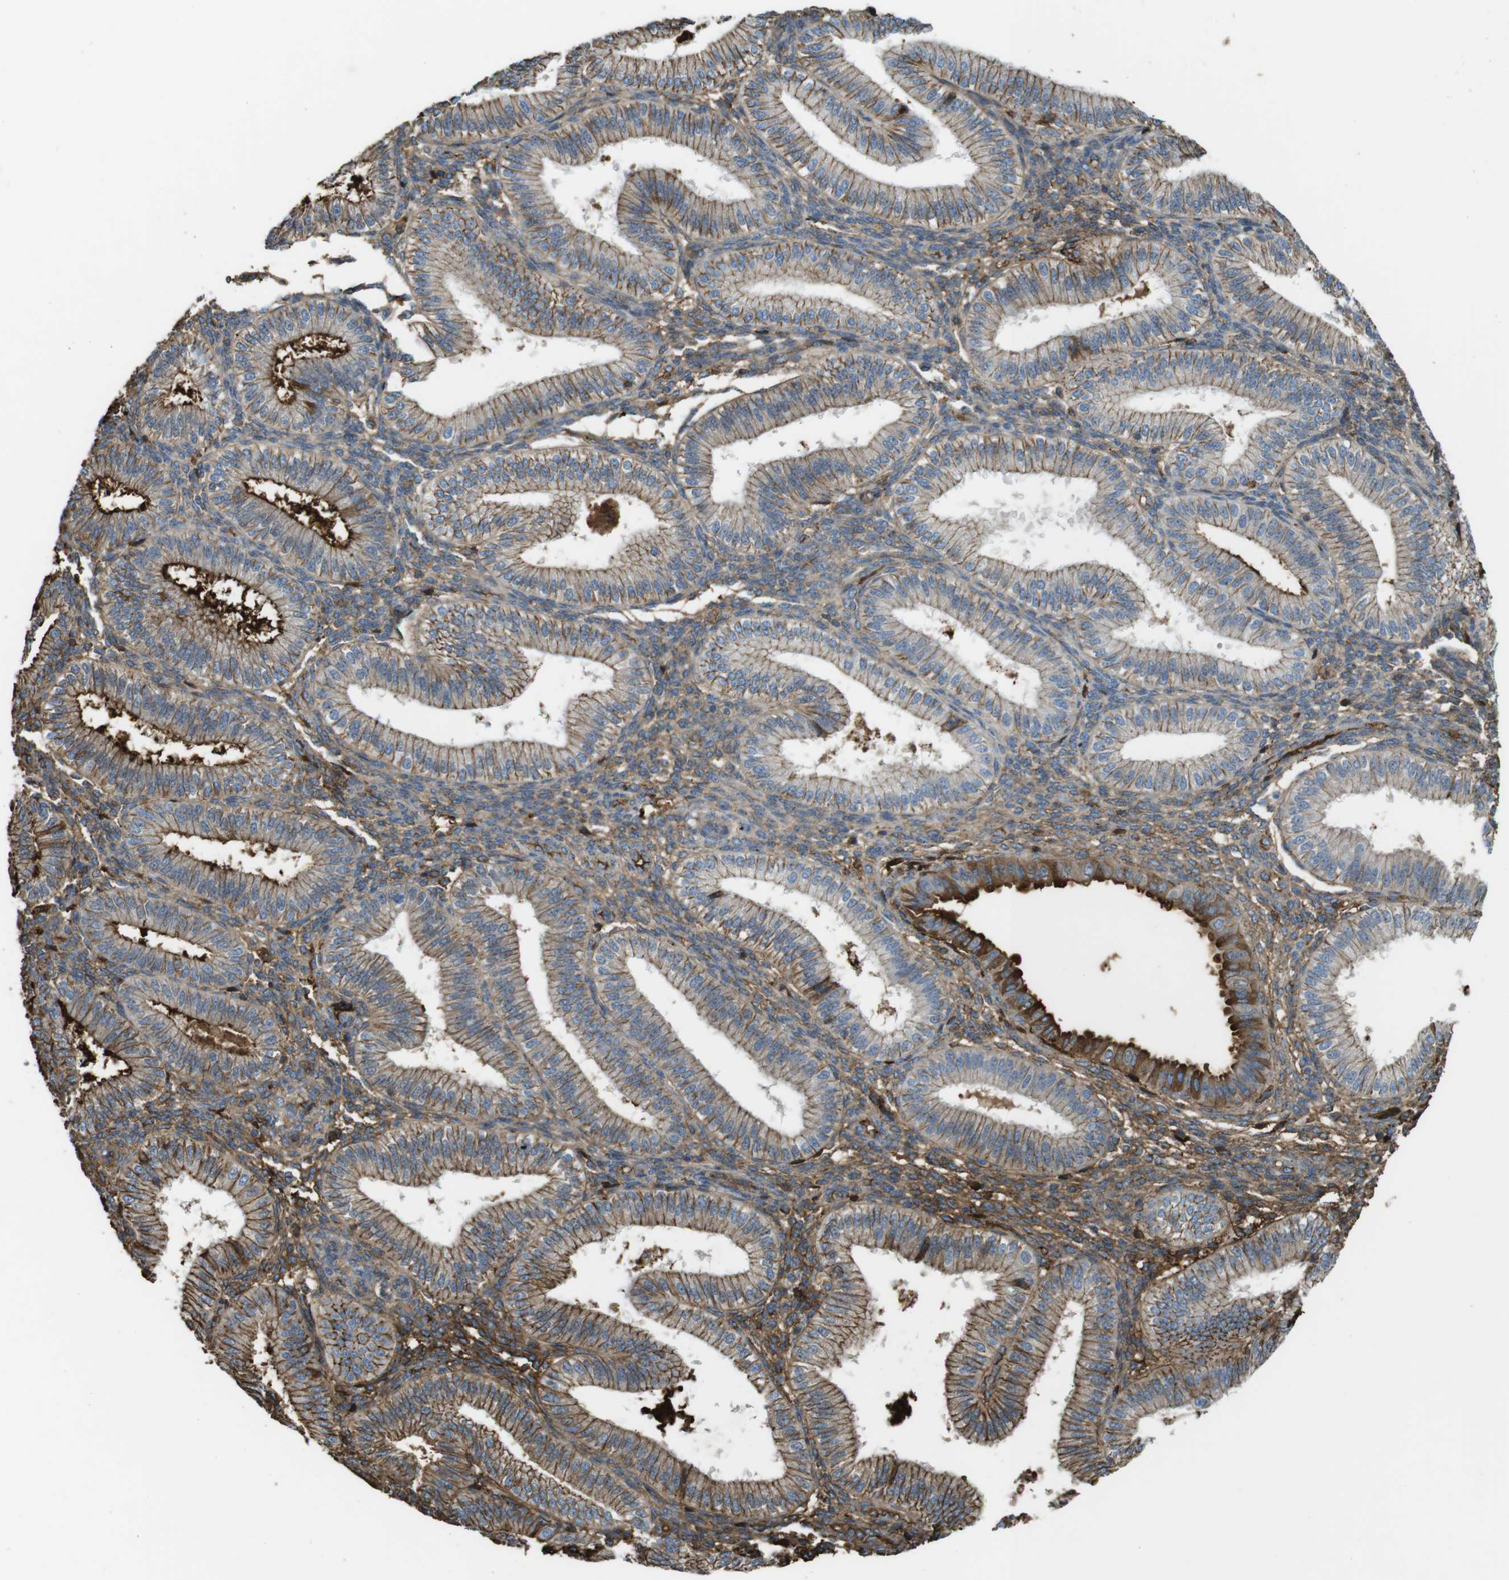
{"staining": {"intensity": "moderate", "quantity": ">75%", "location": "cytoplasmic/membranous"}, "tissue": "endometrium", "cell_type": "Cells in endometrial stroma", "image_type": "normal", "snomed": [{"axis": "morphology", "description": "Normal tissue, NOS"}, {"axis": "topography", "description": "Endometrium"}], "caption": "This micrograph reveals immunohistochemistry (IHC) staining of normal endometrium, with medium moderate cytoplasmic/membranous expression in approximately >75% of cells in endometrial stroma.", "gene": "LTBP4", "patient": {"sex": "female", "age": 39}}